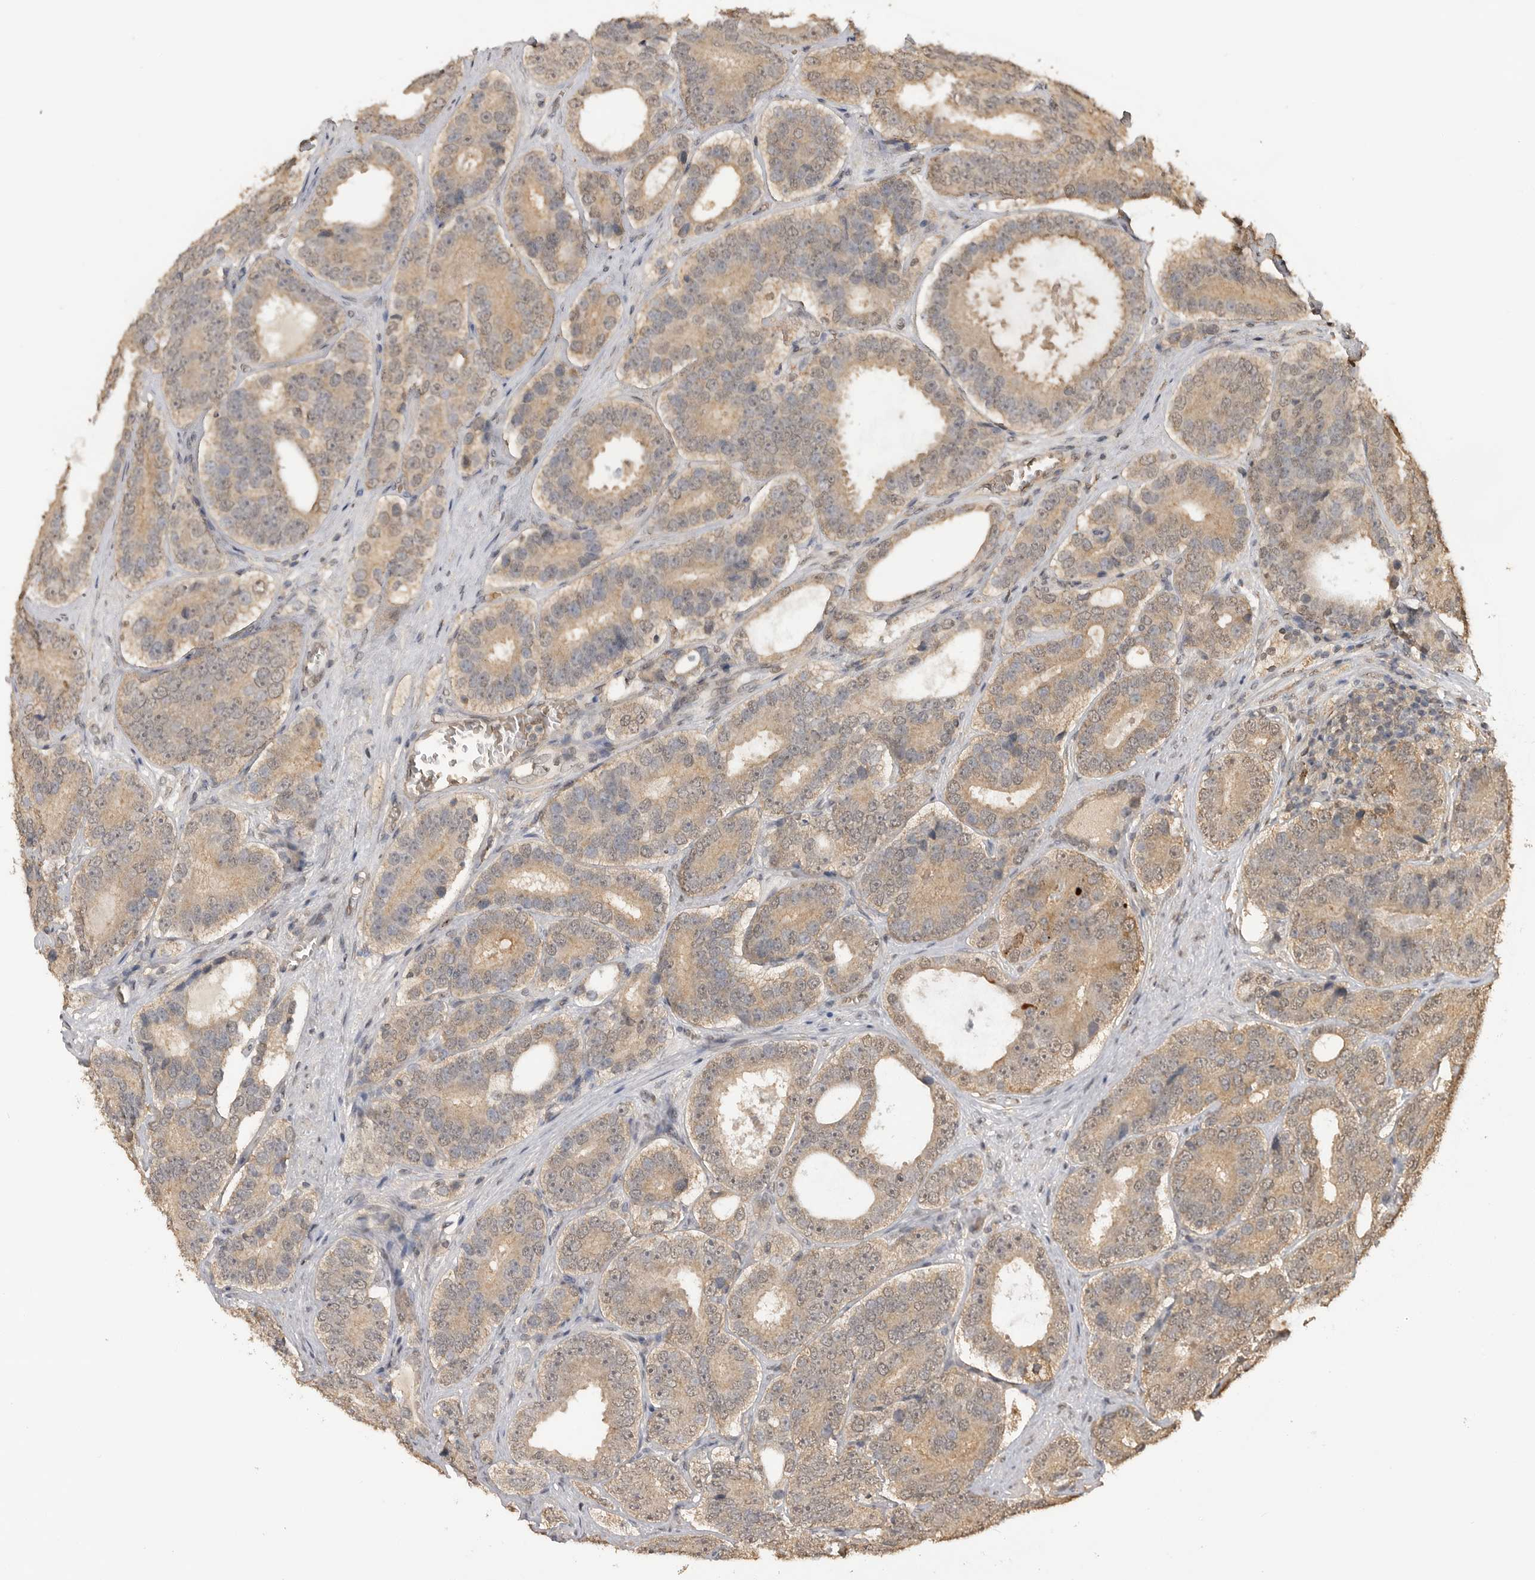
{"staining": {"intensity": "weak", "quantity": ">75%", "location": "cytoplasmic/membranous,nuclear"}, "tissue": "prostate cancer", "cell_type": "Tumor cells", "image_type": "cancer", "snomed": [{"axis": "morphology", "description": "Adenocarcinoma, High grade"}, {"axis": "topography", "description": "Prostate"}], "caption": "A low amount of weak cytoplasmic/membranous and nuclear staining is appreciated in approximately >75% of tumor cells in high-grade adenocarcinoma (prostate) tissue. Immunohistochemistry stains the protein in brown and the nuclei are stained blue.", "gene": "ASPSCR1", "patient": {"sex": "male", "age": 56}}